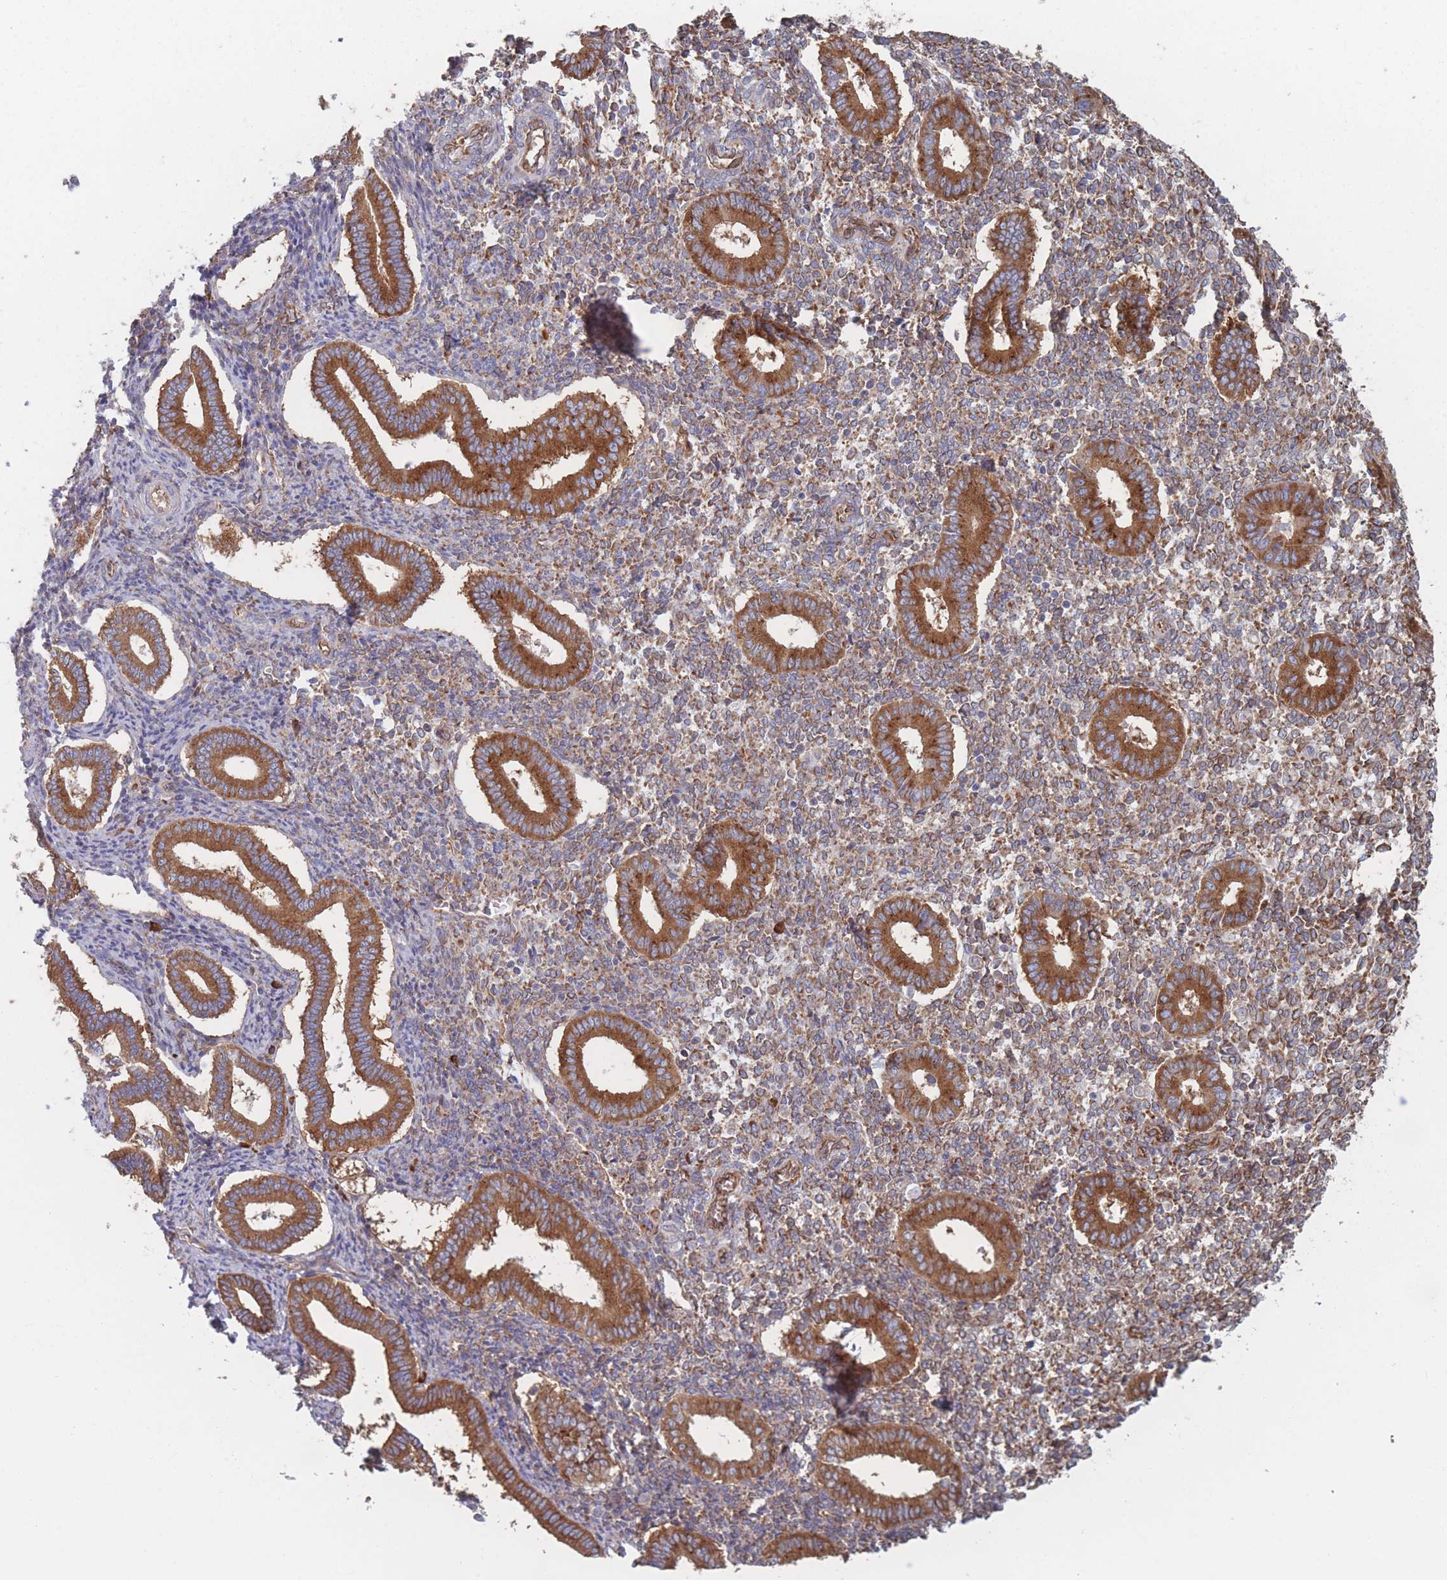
{"staining": {"intensity": "moderate", "quantity": ">75%", "location": "cytoplasmic/membranous"}, "tissue": "endometrium", "cell_type": "Cells in endometrial stroma", "image_type": "normal", "snomed": [{"axis": "morphology", "description": "Normal tissue, NOS"}, {"axis": "topography", "description": "Endometrium"}], "caption": "DAB (3,3'-diaminobenzidine) immunohistochemical staining of unremarkable human endometrium reveals moderate cytoplasmic/membranous protein expression in about >75% of cells in endometrial stroma. Immunohistochemistry (ihc) stains the protein in brown and the nuclei are stained blue.", "gene": "EEF1B2", "patient": {"sex": "female", "age": 44}}